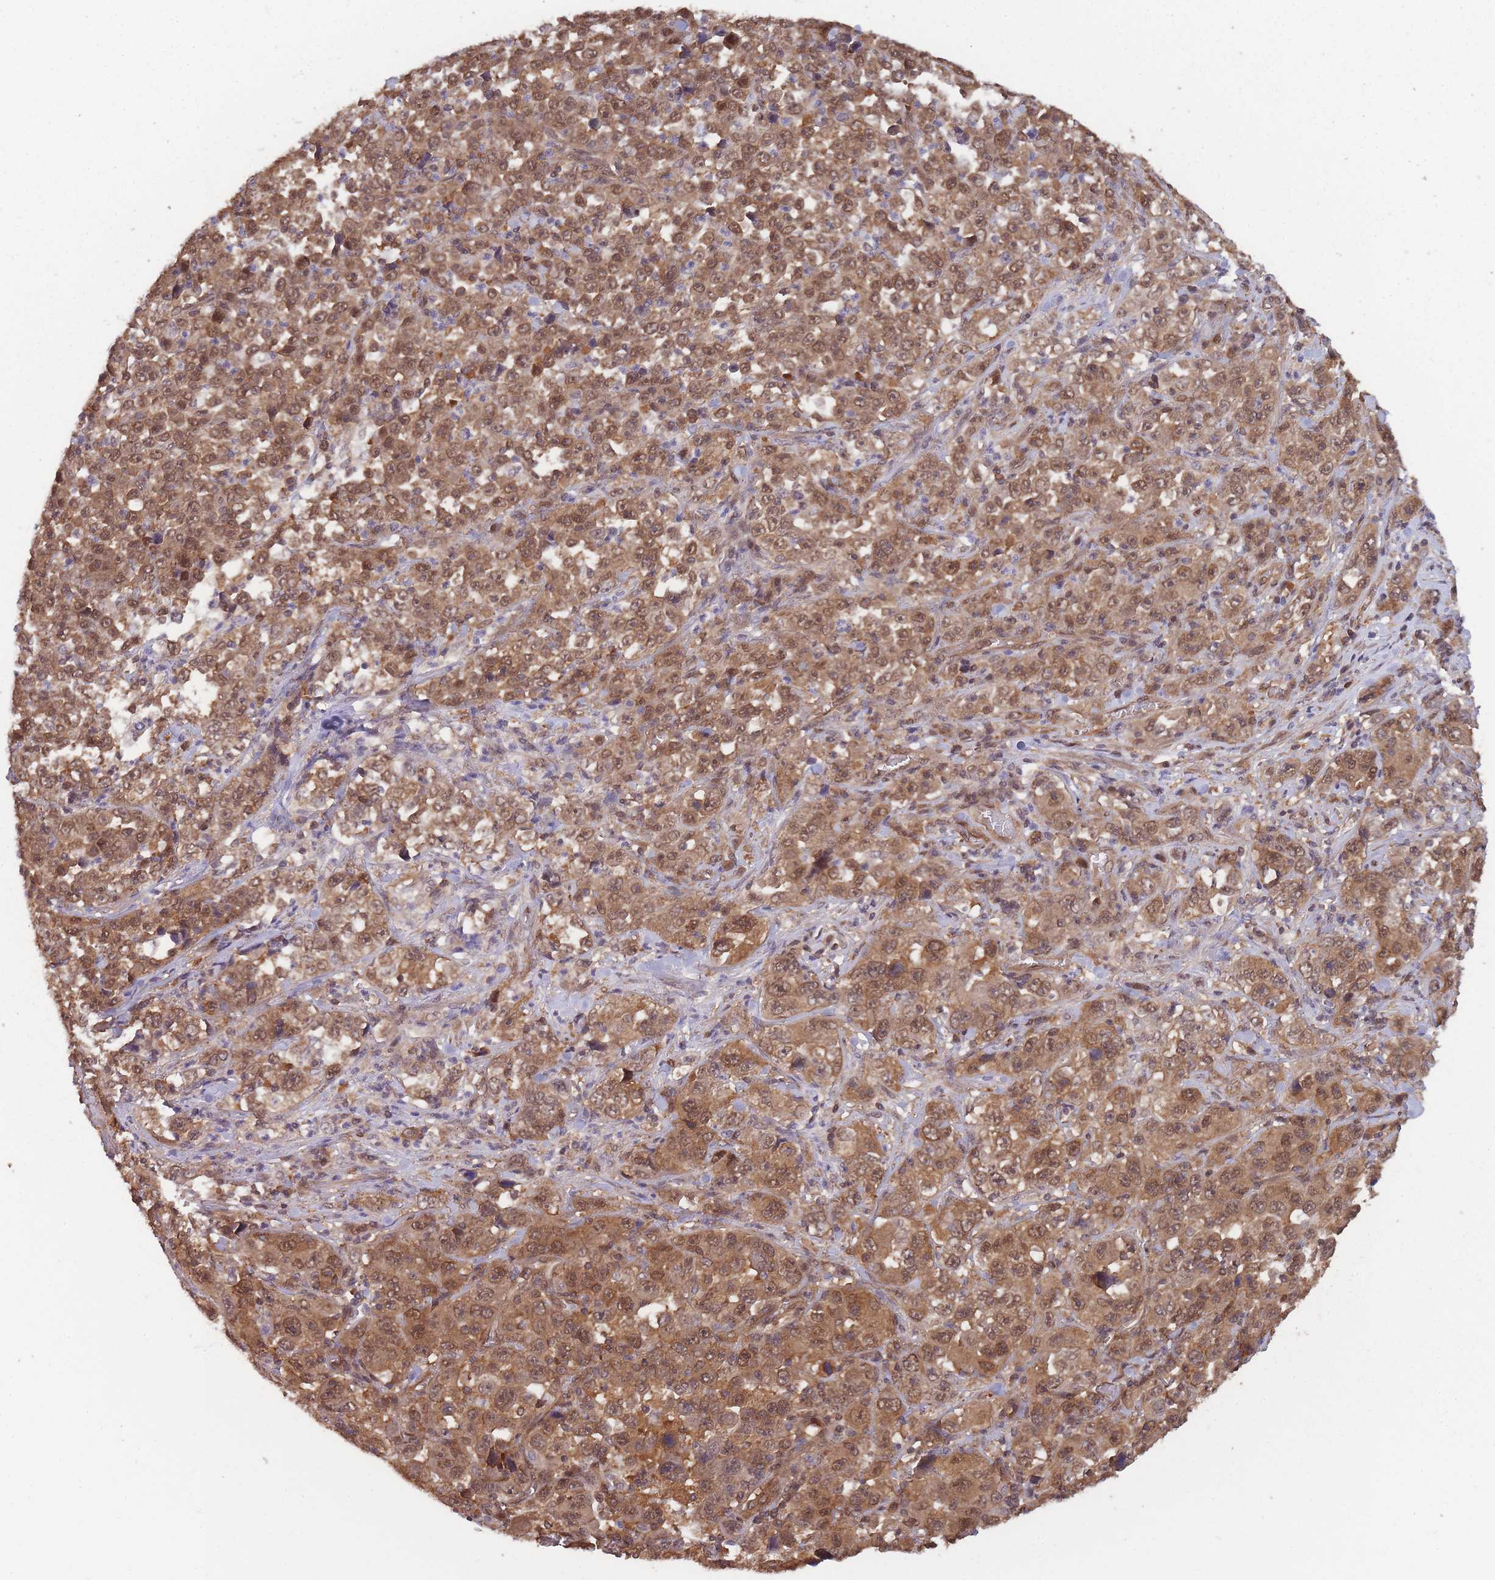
{"staining": {"intensity": "moderate", "quantity": ">75%", "location": "cytoplasmic/membranous,nuclear"}, "tissue": "stomach cancer", "cell_type": "Tumor cells", "image_type": "cancer", "snomed": [{"axis": "morphology", "description": "Normal tissue, NOS"}, {"axis": "morphology", "description": "Adenocarcinoma, NOS"}, {"axis": "topography", "description": "Stomach, upper"}, {"axis": "topography", "description": "Stomach"}], "caption": "This histopathology image shows stomach adenocarcinoma stained with immunohistochemistry (IHC) to label a protein in brown. The cytoplasmic/membranous and nuclear of tumor cells show moderate positivity for the protein. Nuclei are counter-stained blue.", "gene": "PPP6R3", "patient": {"sex": "male", "age": 59}}